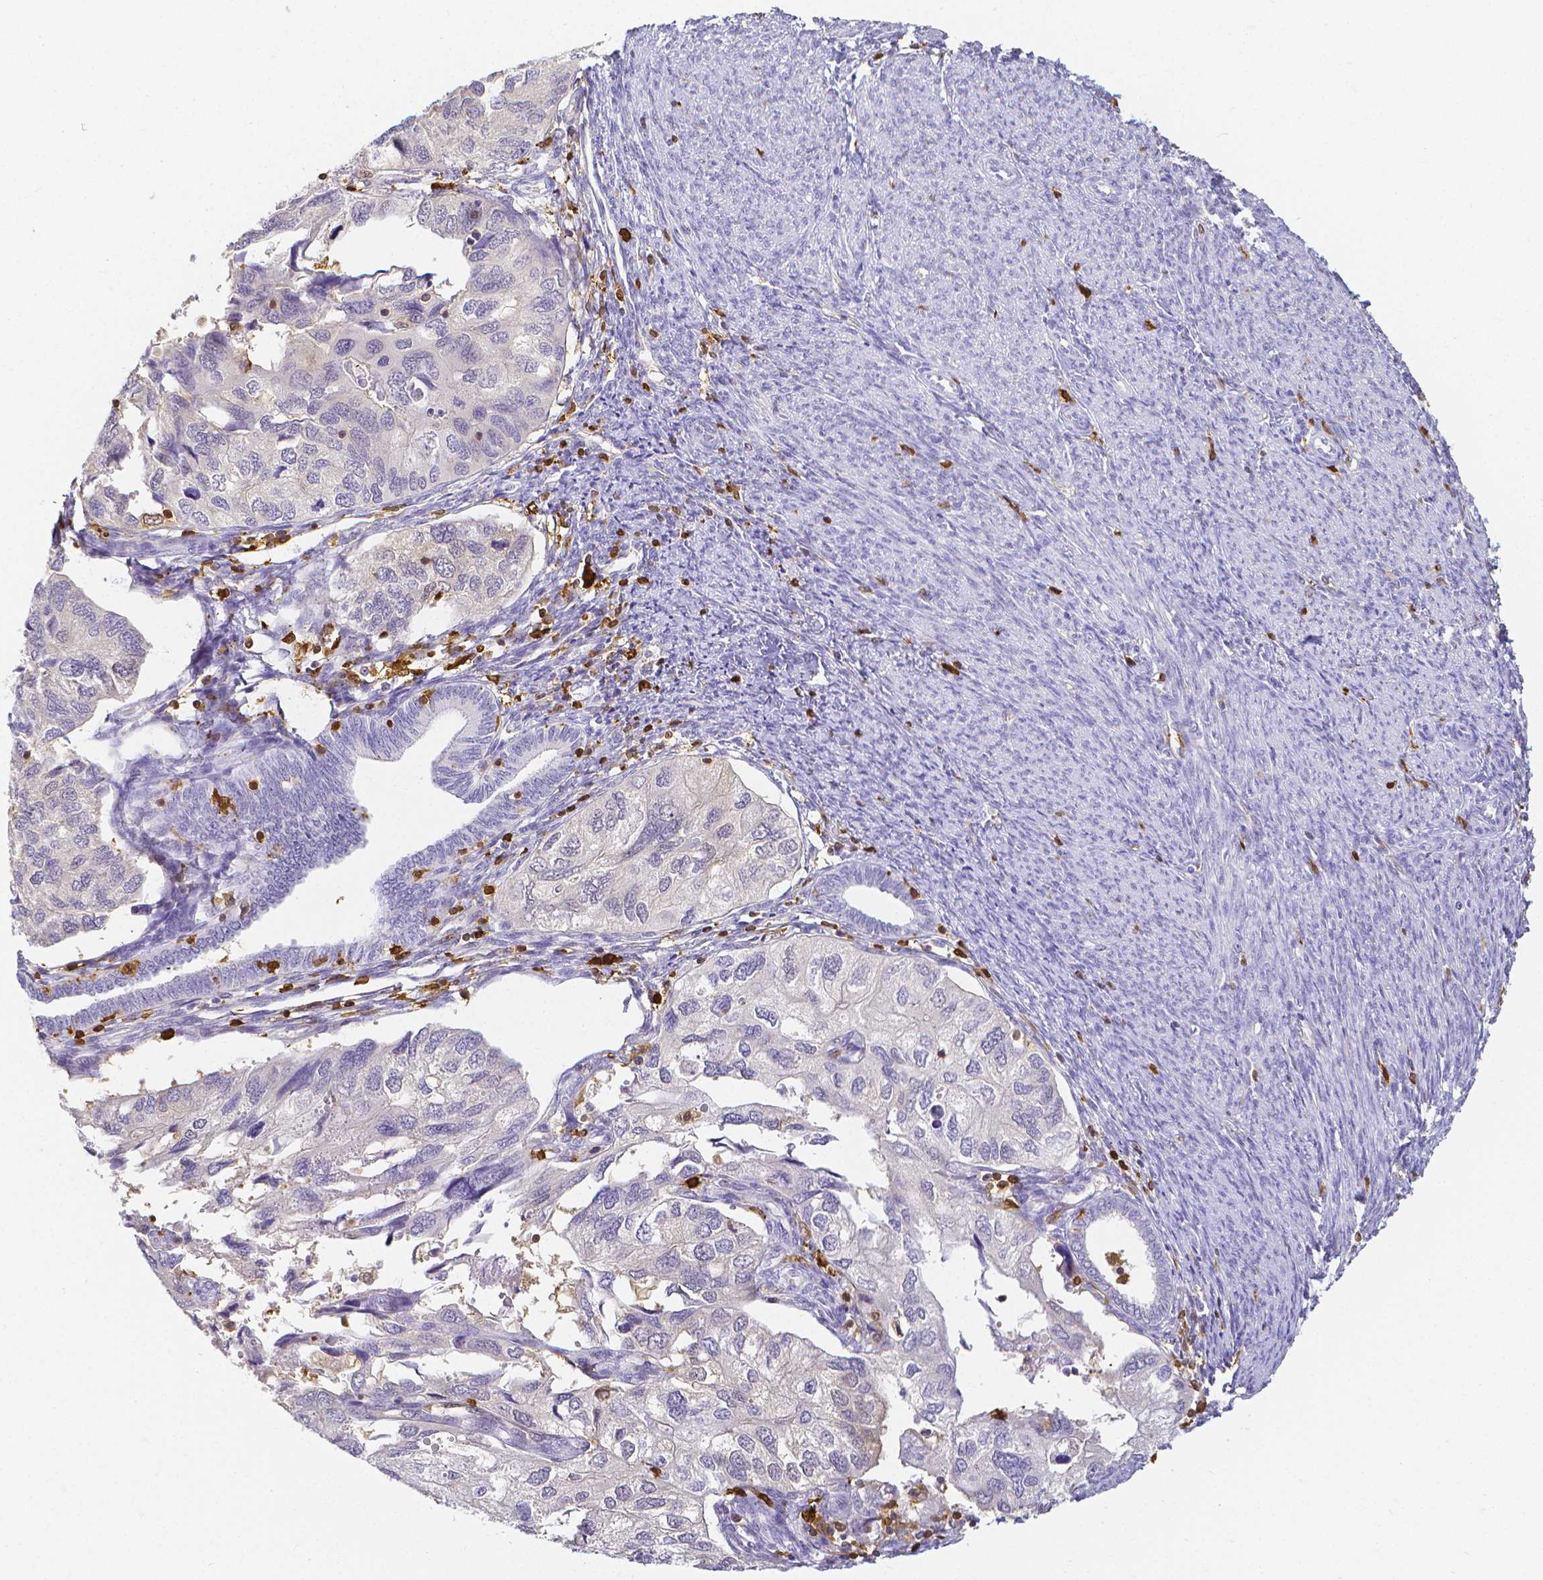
{"staining": {"intensity": "negative", "quantity": "none", "location": "none"}, "tissue": "endometrial cancer", "cell_type": "Tumor cells", "image_type": "cancer", "snomed": [{"axis": "morphology", "description": "Carcinoma, NOS"}, {"axis": "topography", "description": "Uterus"}], "caption": "This histopathology image is of endometrial cancer (carcinoma) stained with IHC to label a protein in brown with the nuclei are counter-stained blue. There is no staining in tumor cells.", "gene": "COTL1", "patient": {"sex": "female", "age": 76}}